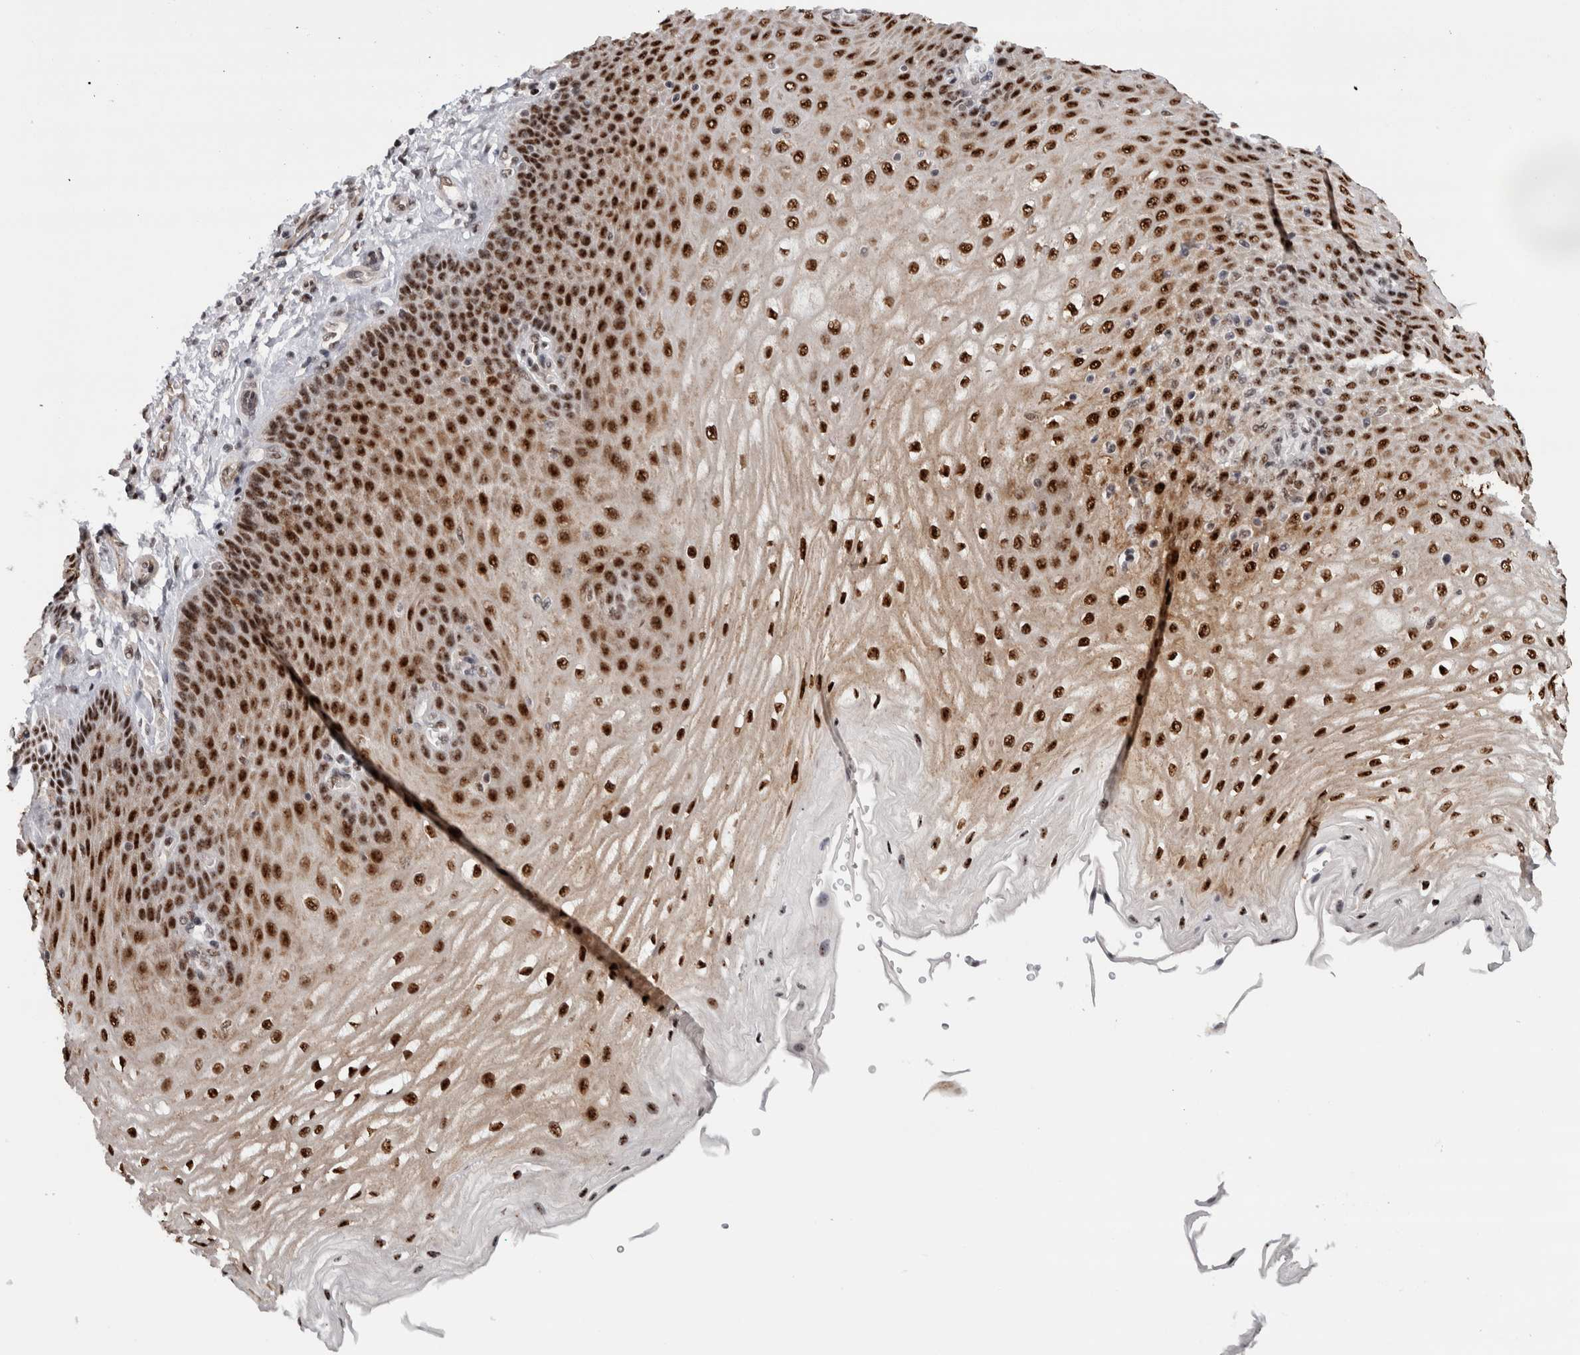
{"staining": {"intensity": "strong", "quantity": ">75%", "location": "nuclear"}, "tissue": "esophagus", "cell_type": "Squamous epithelial cells", "image_type": "normal", "snomed": [{"axis": "morphology", "description": "Normal tissue, NOS"}, {"axis": "topography", "description": "Esophagus"}], "caption": "A brown stain labels strong nuclear staining of a protein in squamous epithelial cells of benign esophagus.", "gene": "MKNK1", "patient": {"sex": "male", "age": 54}}